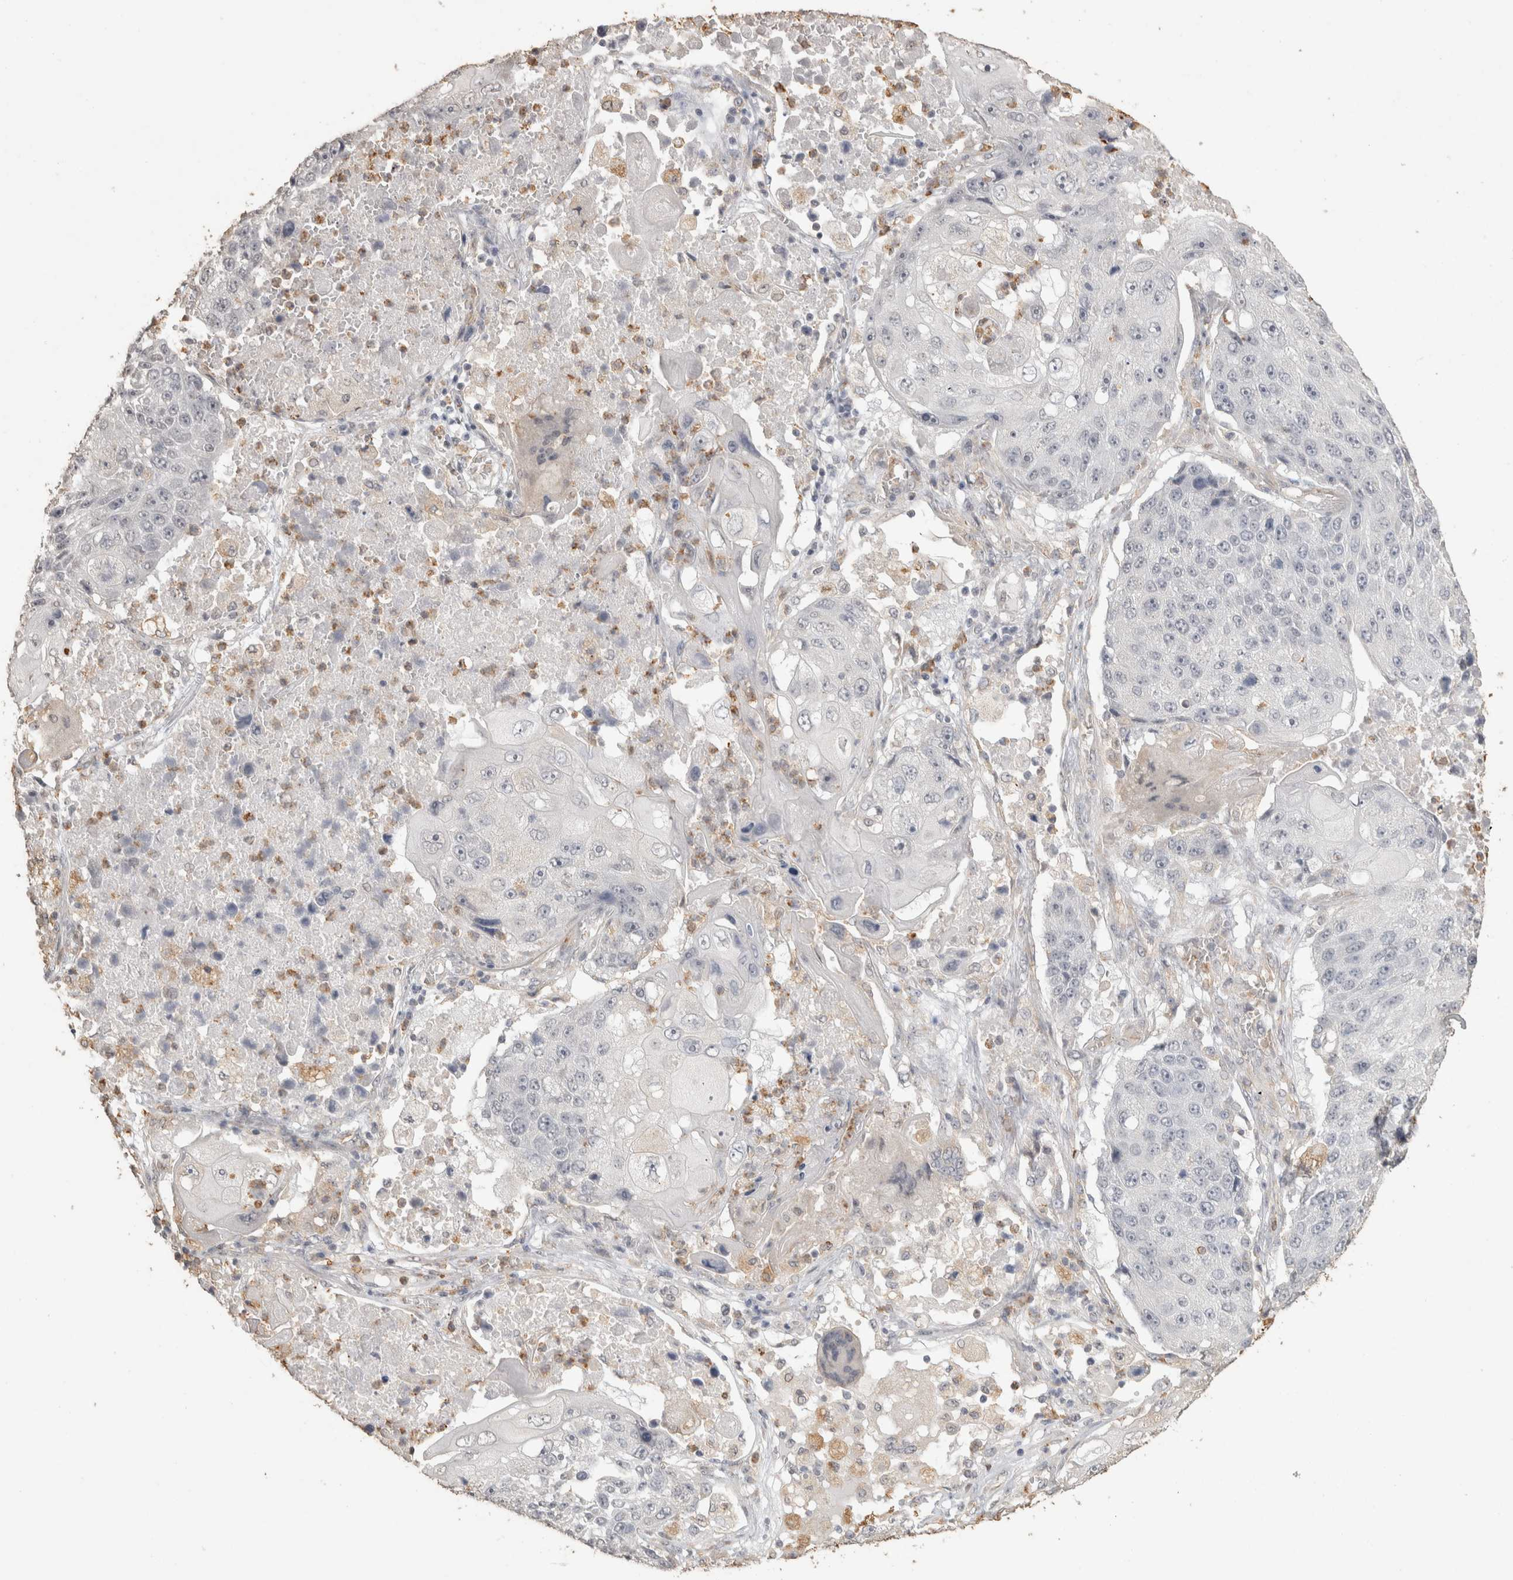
{"staining": {"intensity": "negative", "quantity": "none", "location": "none"}, "tissue": "lung cancer", "cell_type": "Tumor cells", "image_type": "cancer", "snomed": [{"axis": "morphology", "description": "Squamous cell carcinoma, NOS"}, {"axis": "topography", "description": "Lung"}], "caption": "IHC histopathology image of lung cancer stained for a protein (brown), which exhibits no positivity in tumor cells.", "gene": "REPS2", "patient": {"sex": "male", "age": 61}}